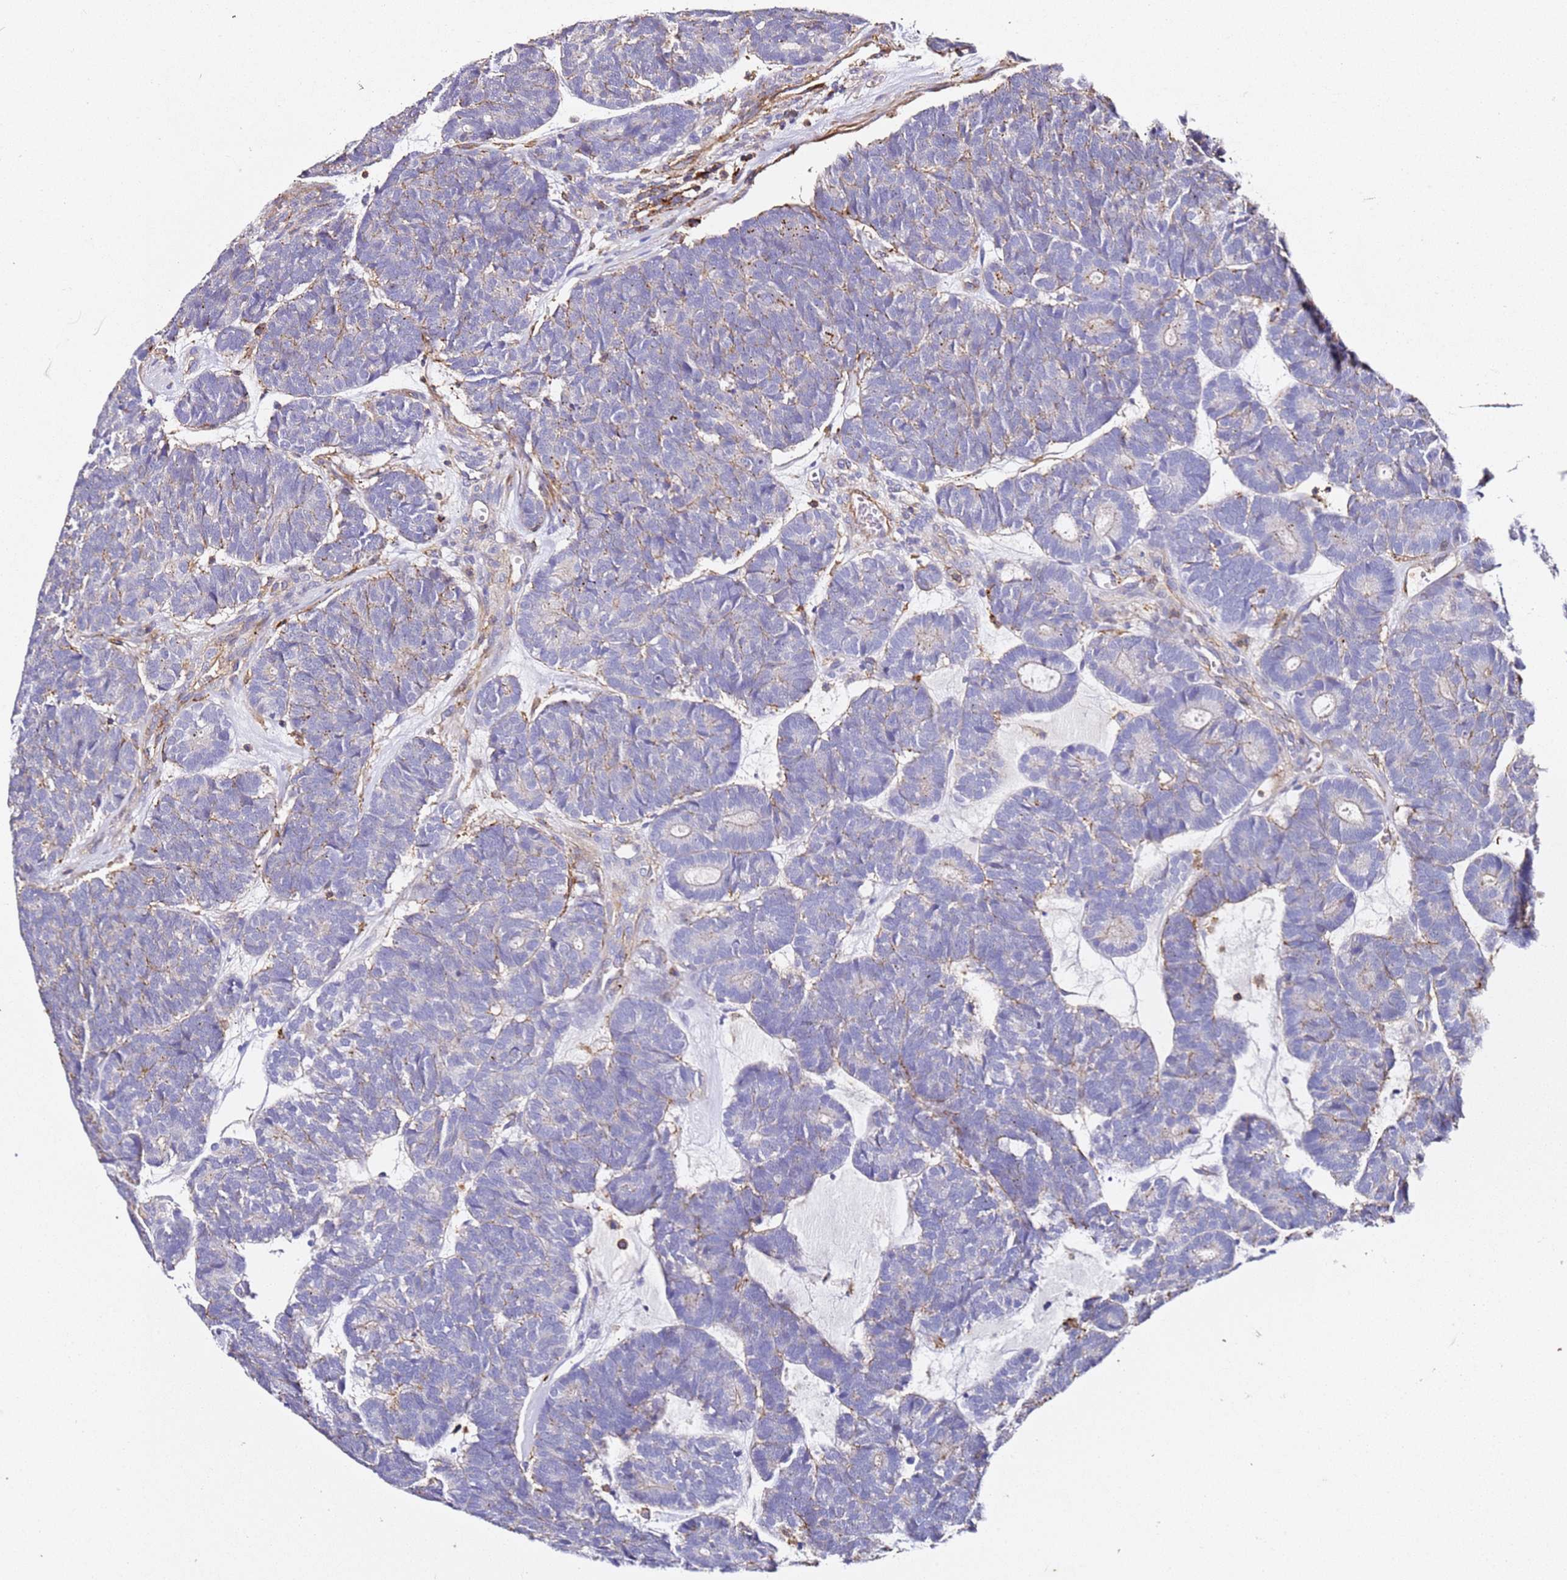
{"staining": {"intensity": "negative", "quantity": "none", "location": "none"}, "tissue": "head and neck cancer", "cell_type": "Tumor cells", "image_type": "cancer", "snomed": [{"axis": "morphology", "description": "Adenocarcinoma, NOS"}, {"axis": "topography", "description": "Head-Neck"}], "caption": "Tumor cells show no significant staining in adenocarcinoma (head and neck). (DAB (3,3'-diaminobenzidine) immunohistochemistry, high magnification).", "gene": "ZNF671", "patient": {"sex": "female", "age": 81}}